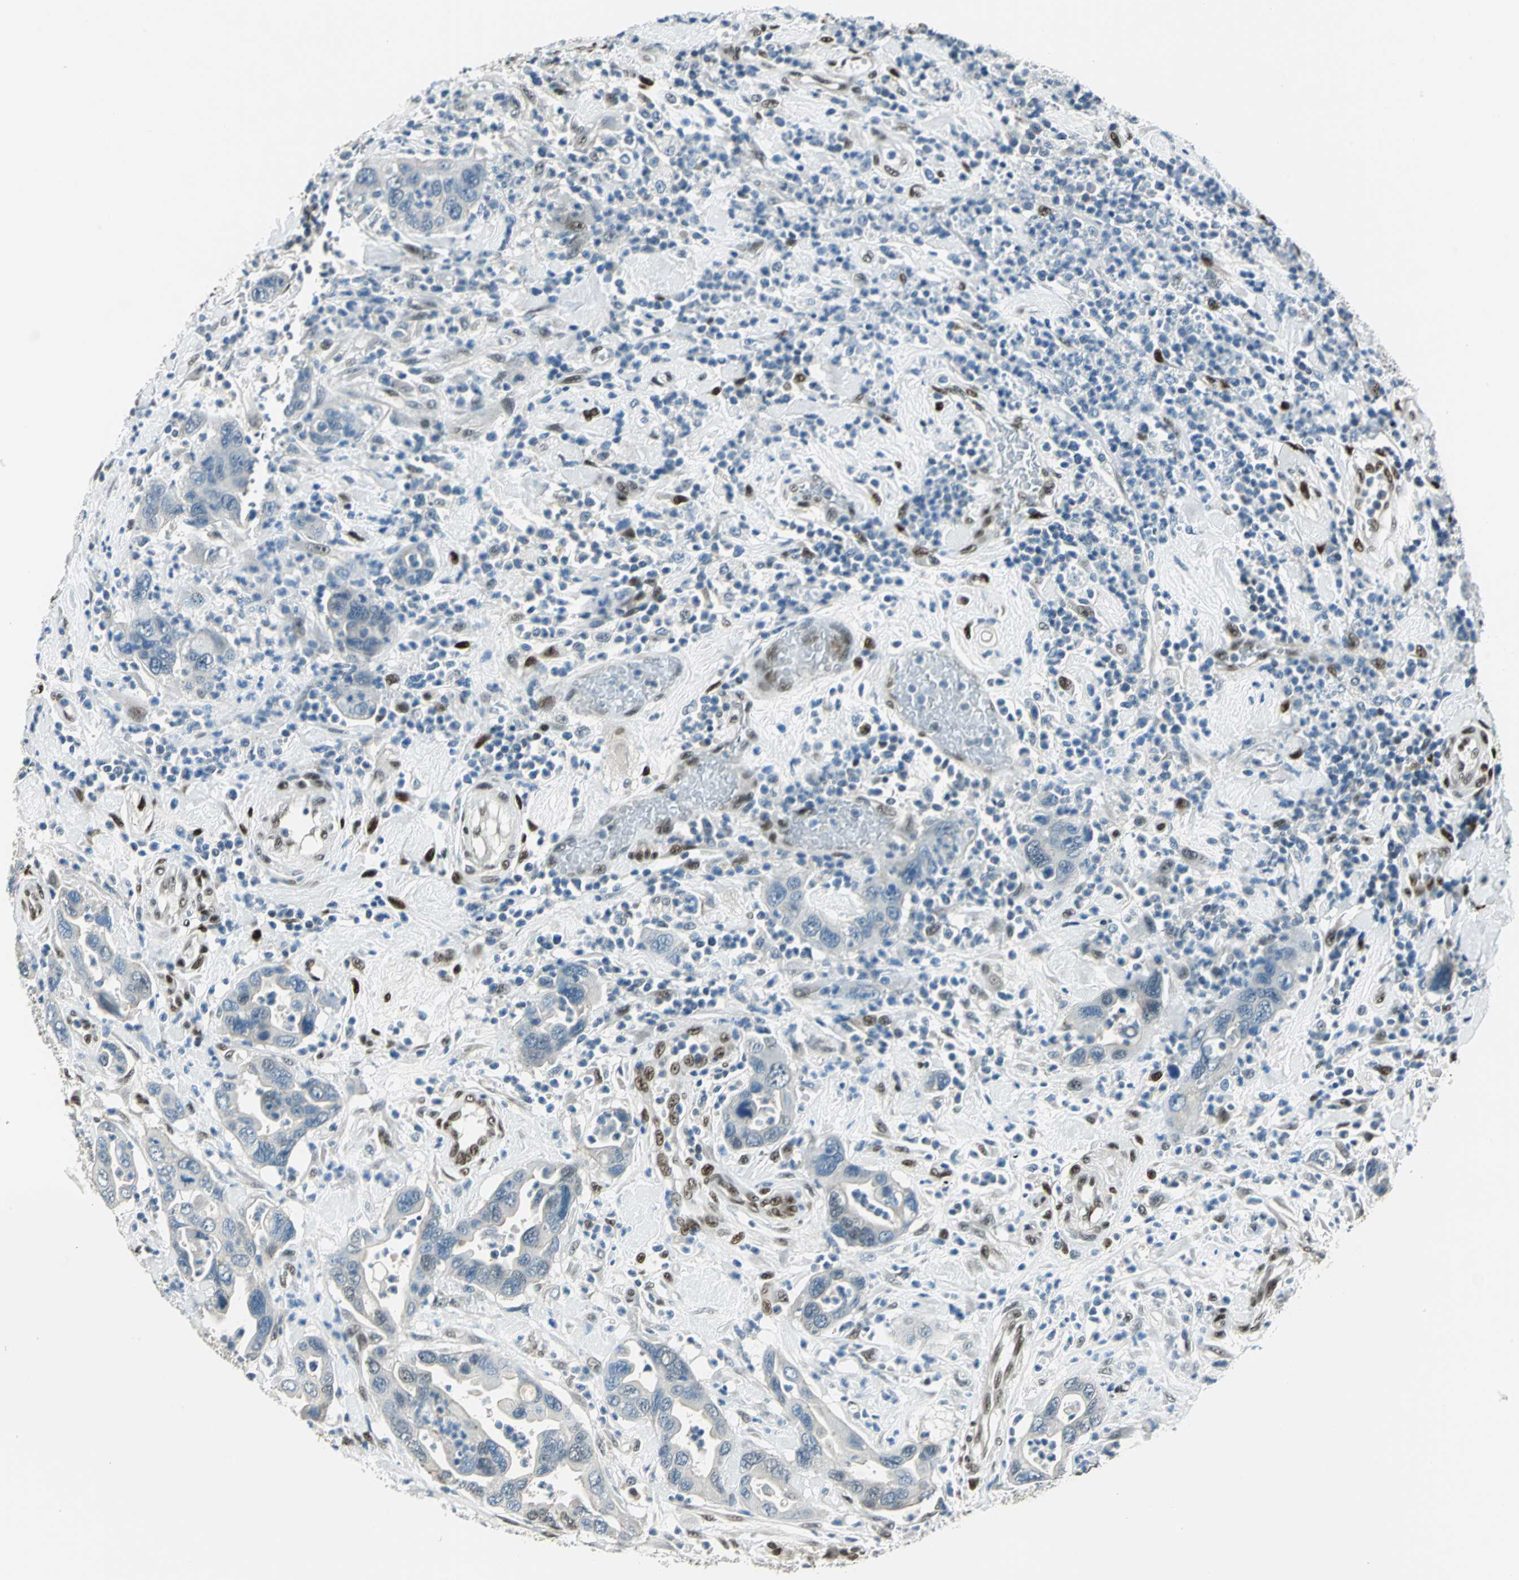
{"staining": {"intensity": "negative", "quantity": "none", "location": "none"}, "tissue": "pancreatic cancer", "cell_type": "Tumor cells", "image_type": "cancer", "snomed": [{"axis": "morphology", "description": "Adenocarcinoma, NOS"}, {"axis": "topography", "description": "Pancreas"}], "caption": "An immunohistochemistry (IHC) photomicrograph of adenocarcinoma (pancreatic) is shown. There is no staining in tumor cells of adenocarcinoma (pancreatic).", "gene": "NFIA", "patient": {"sex": "female", "age": 71}}